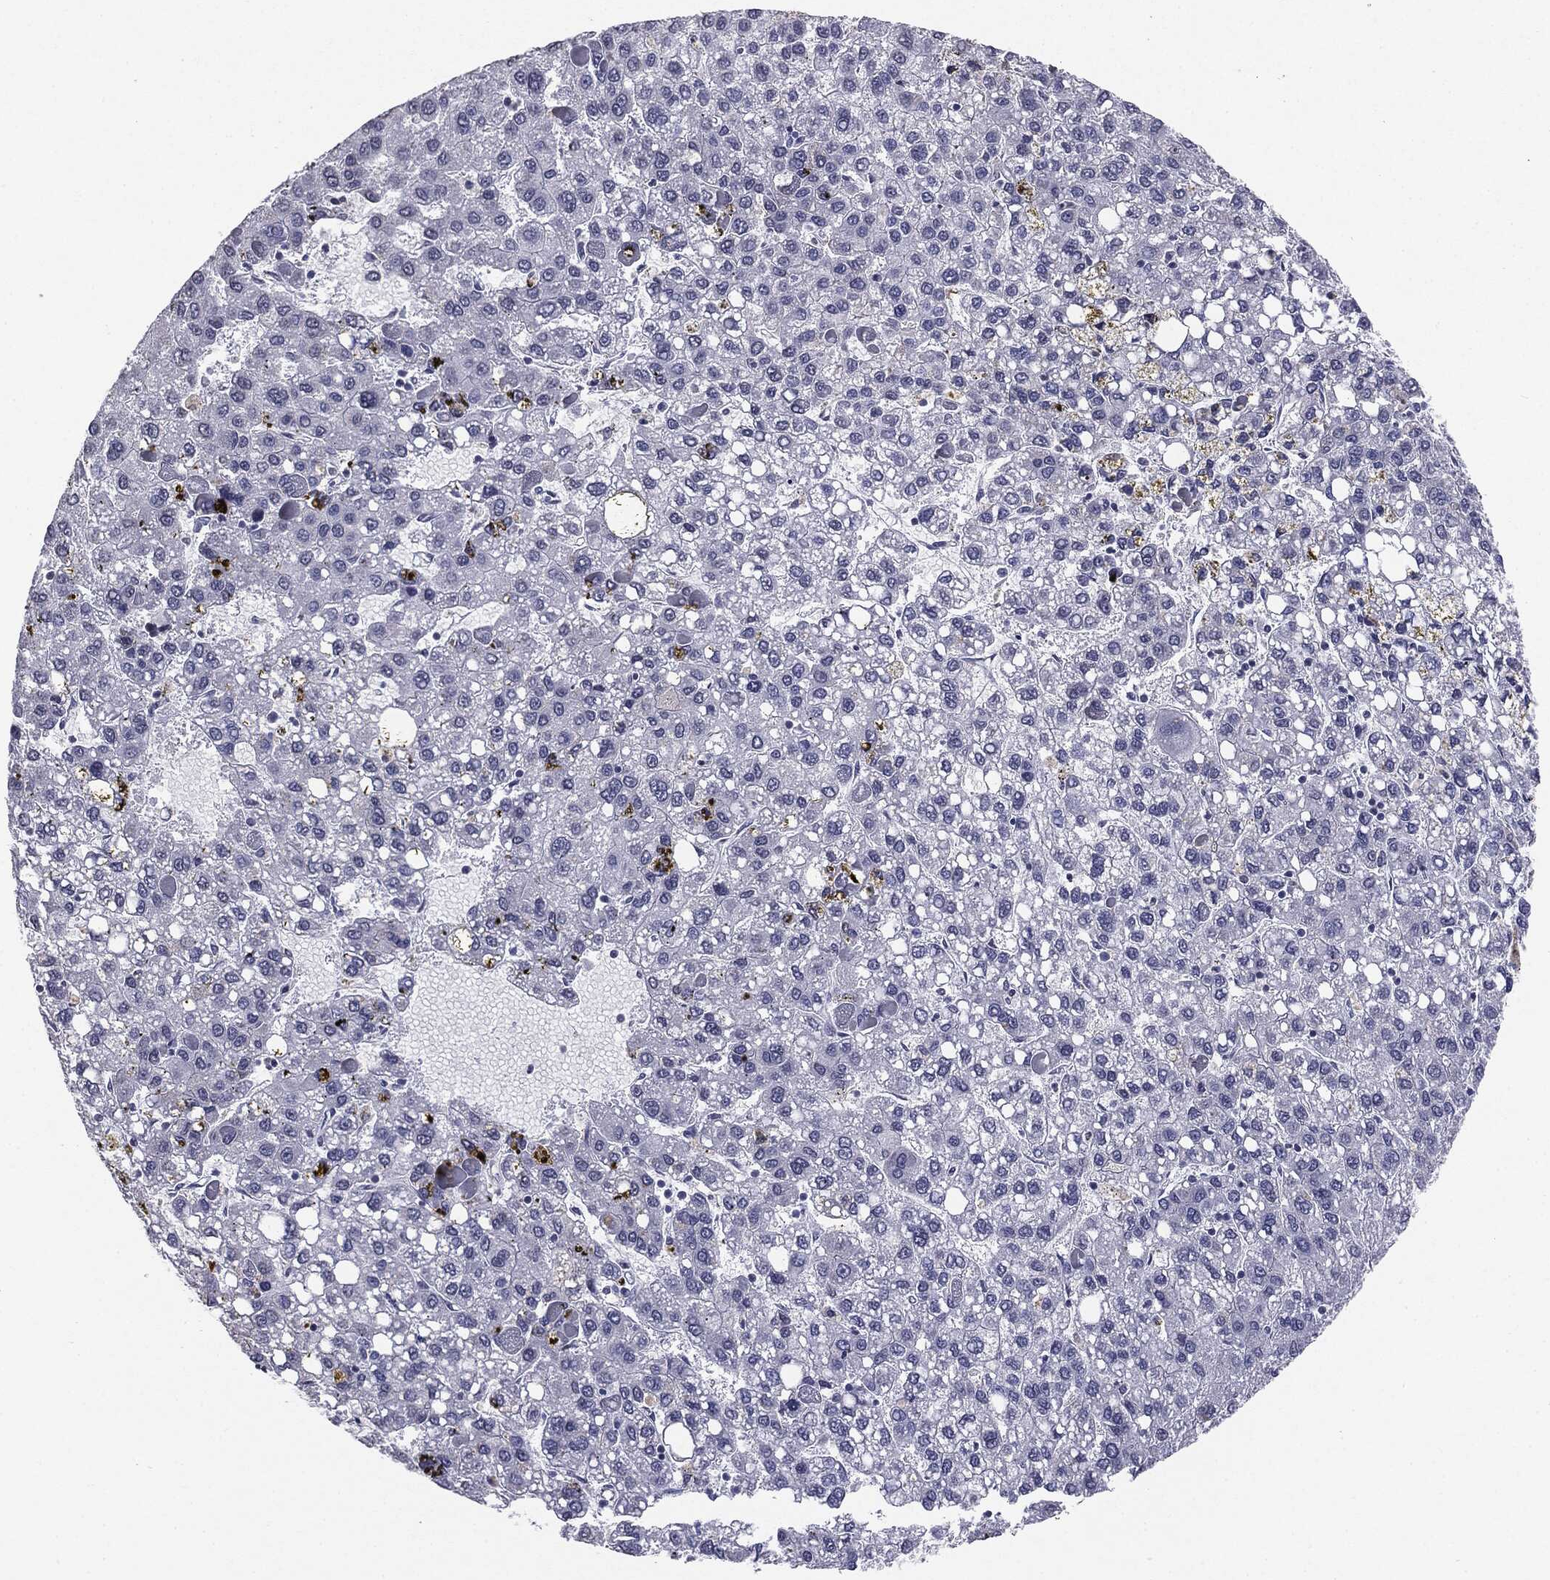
{"staining": {"intensity": "negative", "quantity": "none", "location": "none"}, "tissue": "liver cancer", "cell_type": "Tumor cells", "image_type": "cancer", "snomed": [{"axis": "morphology", "description": "Carcinoma, Hepatocellular, NOS"}, {"axis": "topography", "description": "Liver"}], "caption": "IHC image of liver cancer (hepatocellular carcinoma) stained for a protein (brown), which shows no expression in tumor cells. (Stains: DAB immunohistochemistry with hematoxylin counter stain, Microscopy: brightfield microscopy at high magnification).", "gene": "SERPINB4", "patient": {"sex": "female", "age": 82}}